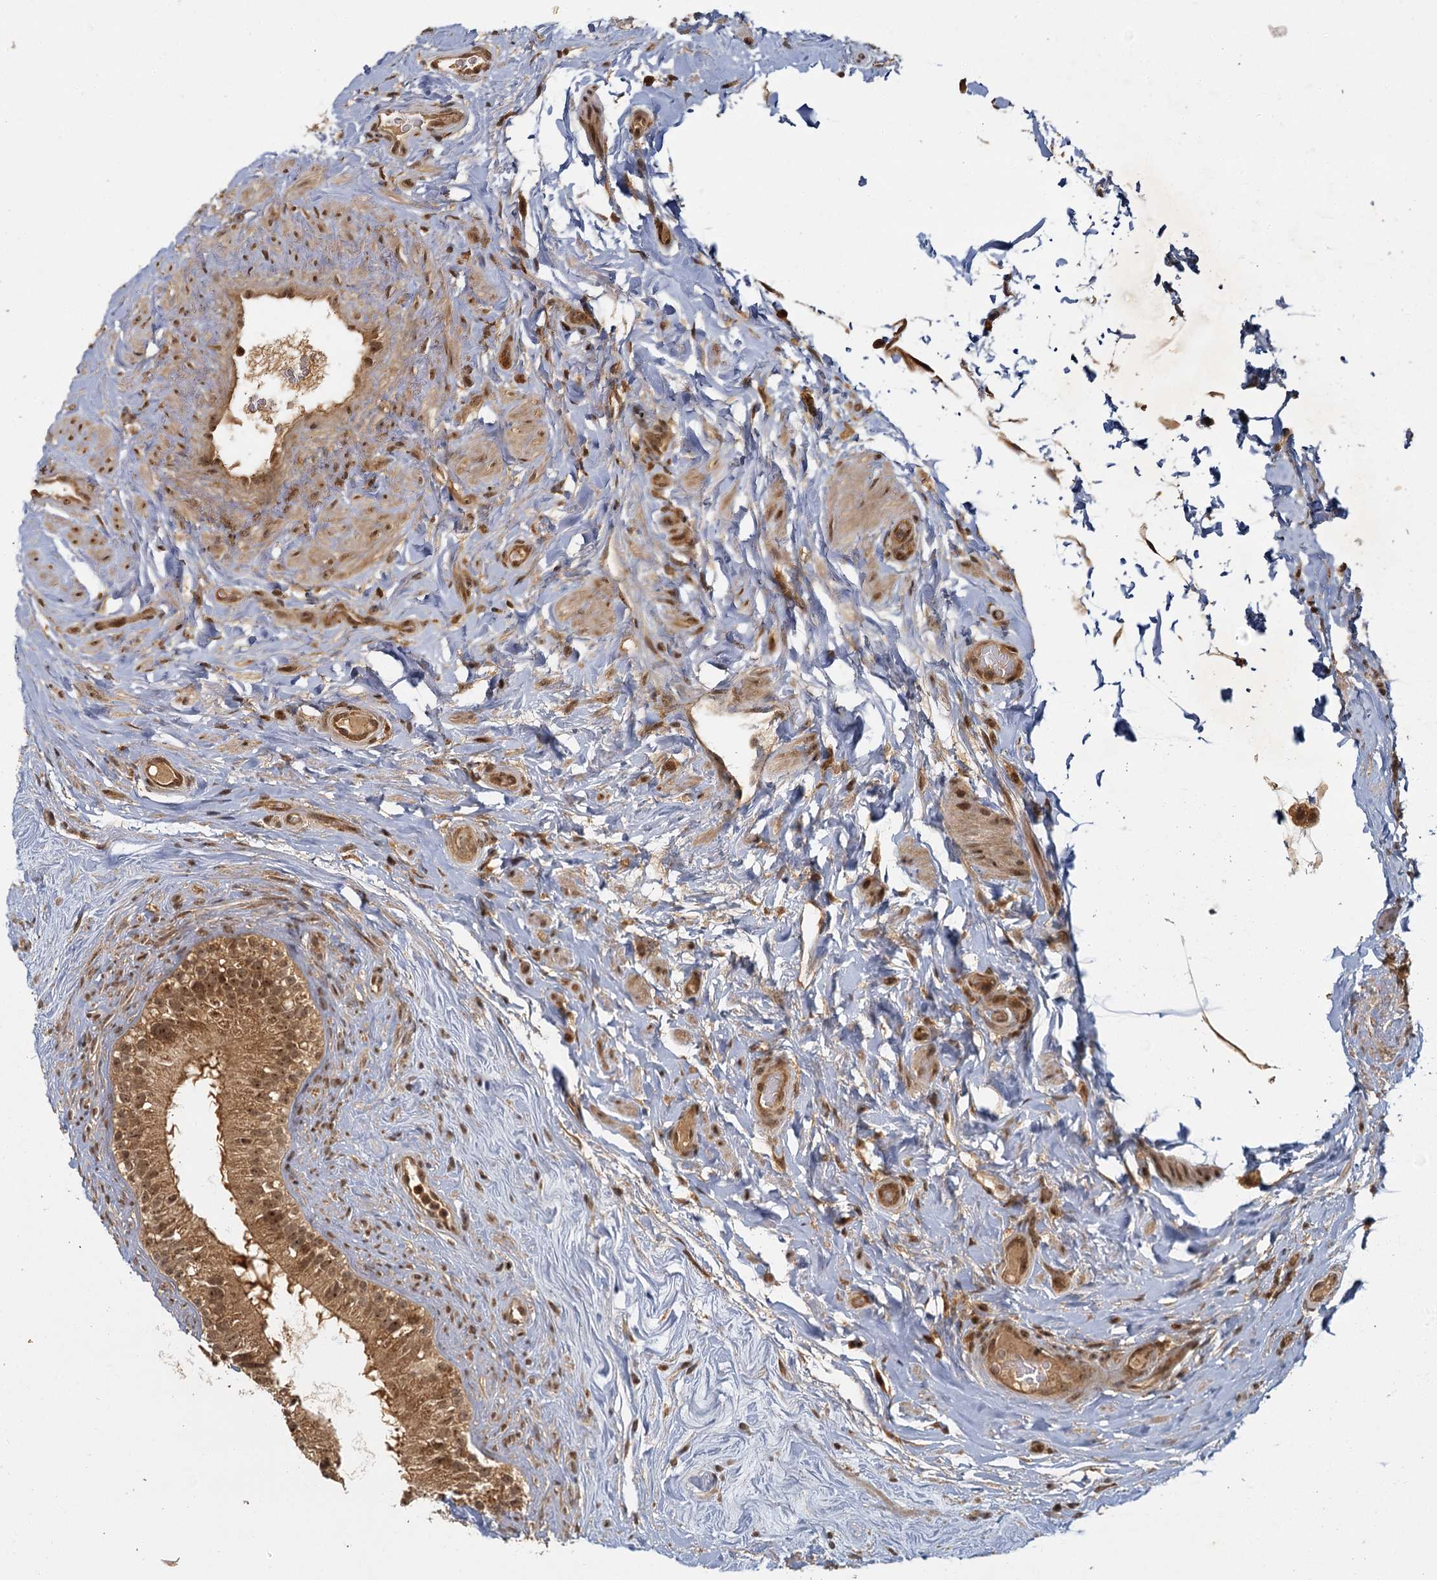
{"staining": {"intensity": "moderate", "quantity": ">75%", "location": "cytoplasmic/membranous,nuclear"}, "tissue": "epididymis", "cell_type": "Glandular cells", "image_type": "normal", "snomed": [{"axis": "morphology", "description": "Normal tissue, NOS"}, {"axis": "topography", "description": "Epididymis"}], "caption": "Benign epididymis demonstrates moderate cytoplasmic/membranous,nuclear positivity in about >75% of glandular cells The staining is performed using DAB (3,3'-diaminobenzidine) brown chromogen to label protein expression. The nuclei are counter-stained blue using hematoxylin..", "gene": "ZNF549", "patient": {"sex": "male", "age": 84}}